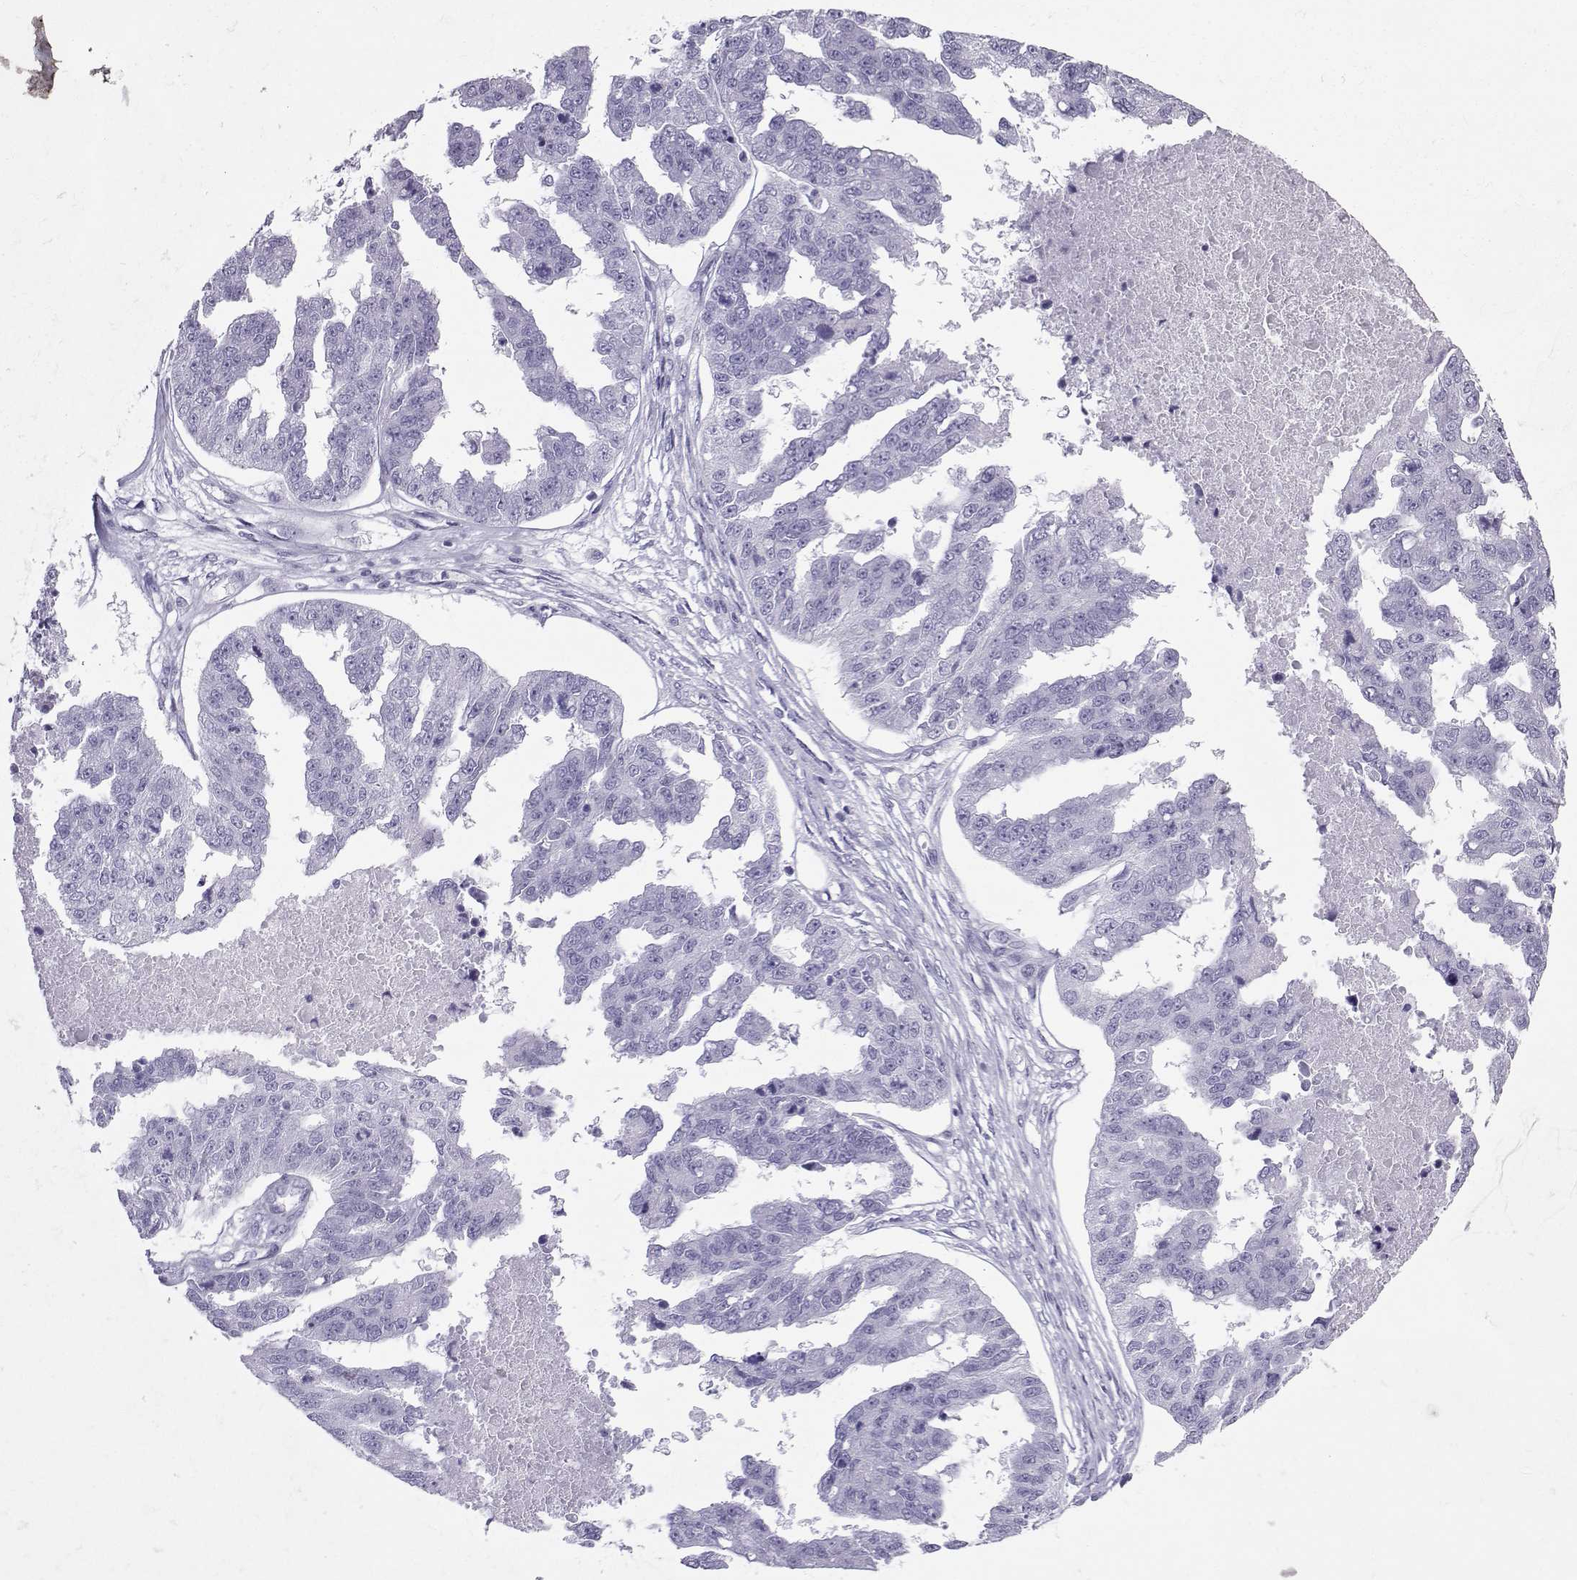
{"staining": {"intensity": "negative", "quantity": "none", "location": "none"}, "tissue": "ovarian cancer", "cell_type": "Tumor cells", "image_type": "cancer", "snomed": [{"axis": "morphology", "description": "Cystadenocarcinoma, serous, NOS"}, {"axis": "topography", "description": "Ovary"}], "caption": "Tumor cells show no significant positivity in ovarian cancer (serous cystadenocarcinoma). Brightfield microscopy of immunohistochemistry (IHC) stained with DAB (brown) and hematoxylin (blue), captured at high magnification.", "gene": "IQCD", "patient": {"sex": "female", "age": 58}}